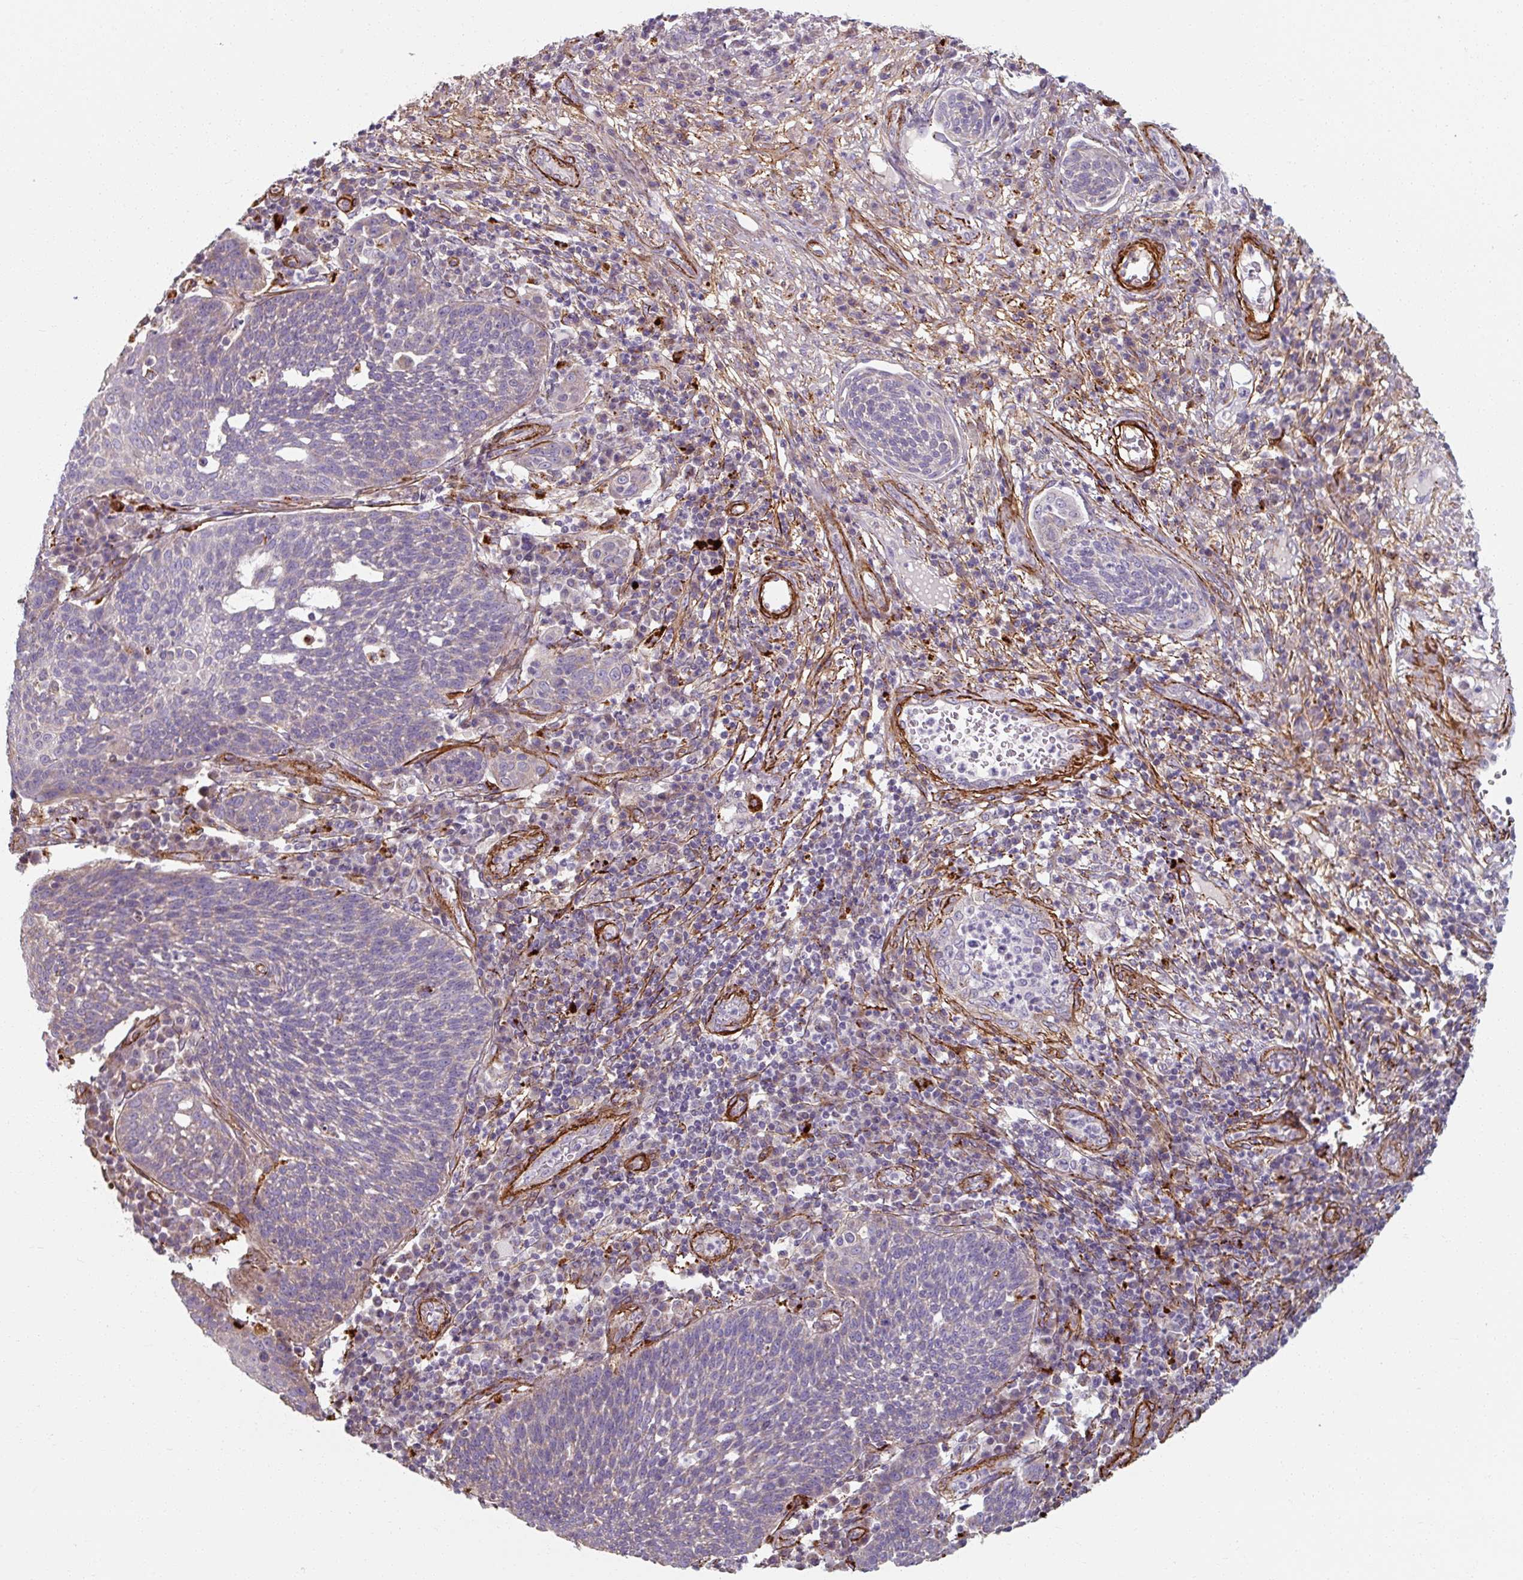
{"staining": {"intensity": "negative", "quantity": "none", "location": "none"}, "tissue": "cervical cancer", "cell_type": "Tumor cells", "image_type": "cancer", "snomed": [{"axis": "morphology", "description": "Squamous cell carcinoma, NOS"}, {"axis": "topography", "description": "Cervix"}], "caption": "The immunohistochemistry (IHC) photomicrograph has no significant positivity in tumor cells of cervical cancer tissue.", "gene": "MRPS5", "patient": {"sex": "female", "age": 34}}